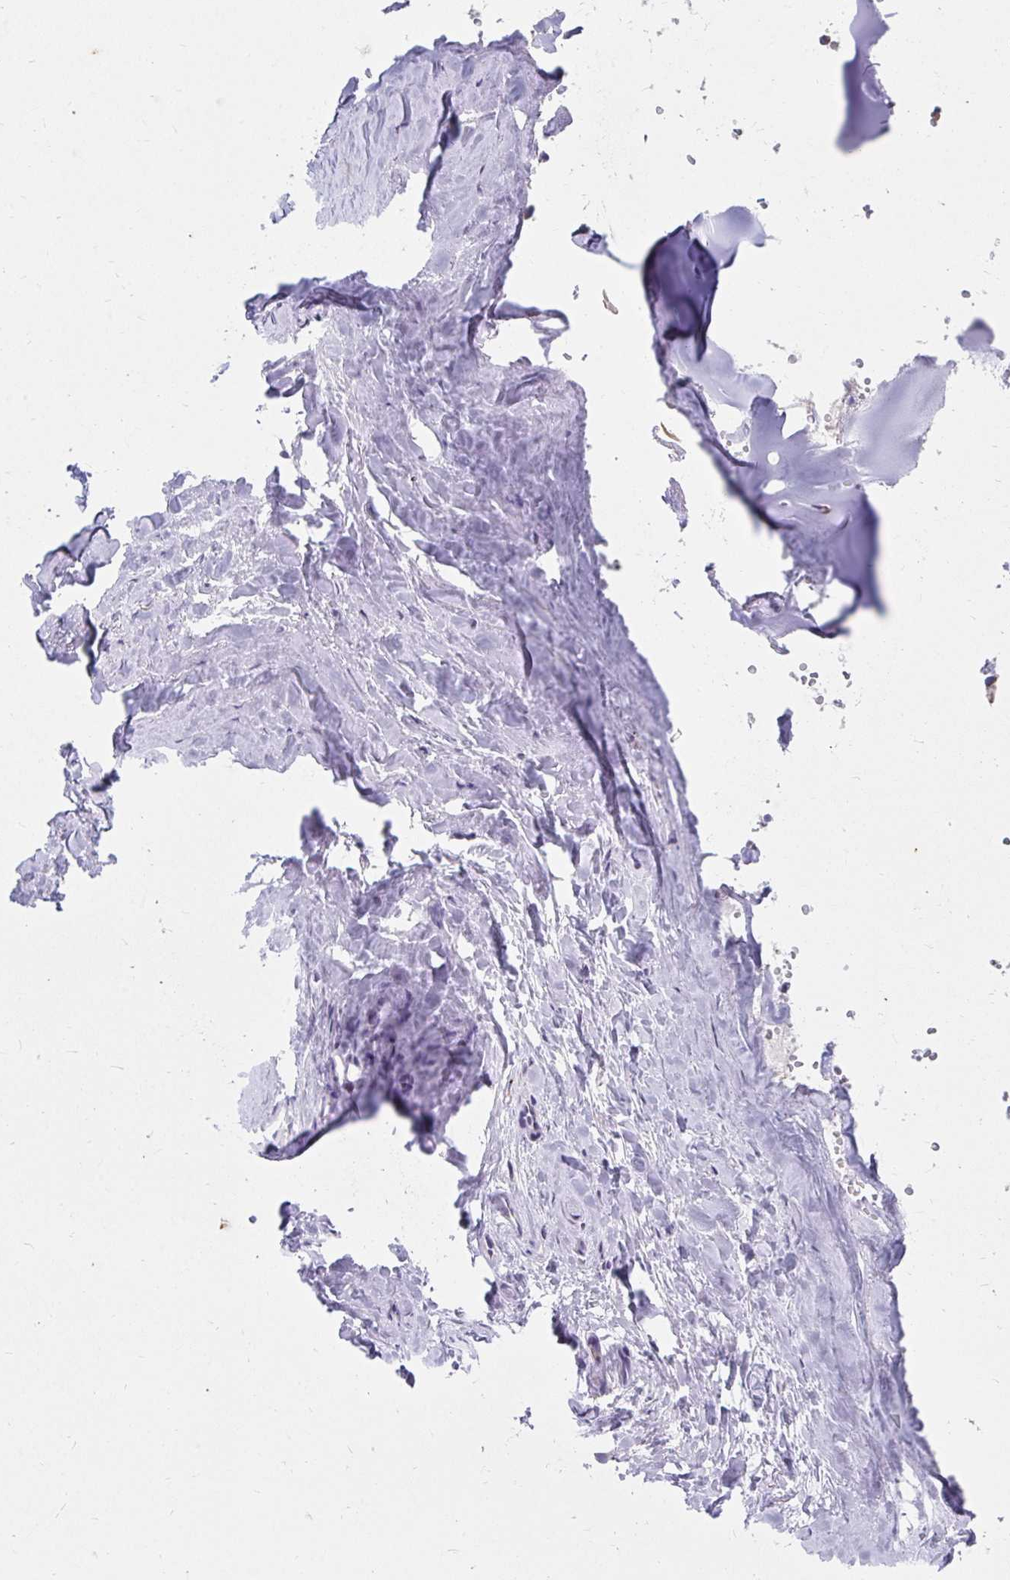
{"staining": {"intensity": "negative", "quantity": "none", "location": "none"}, "tissue": "soft tissue", "cell_type": "Chondrocytes", "image_type": "normal", "snomed": [{"axis": "morphology", "description": "Normal tissue, NOS"}, {"axis": "topography", "description": "Cartilage tissue"}, {"axis": "topography", "description": "Nasopharynx"}, {"axis": "topography", "description": "Thyroid gland"}], "caption": "Normal soft tissue was stained to show a protein in brown. There is no significant staining in chondrocytes. The staining was performed using DAB to visualize the protein expression in brown, while the nuclei were stained in blue with hematoxylin (Magnification: 20x).", "gene": "EXOC5", "patient": {"sex": "male", "age": 63}}